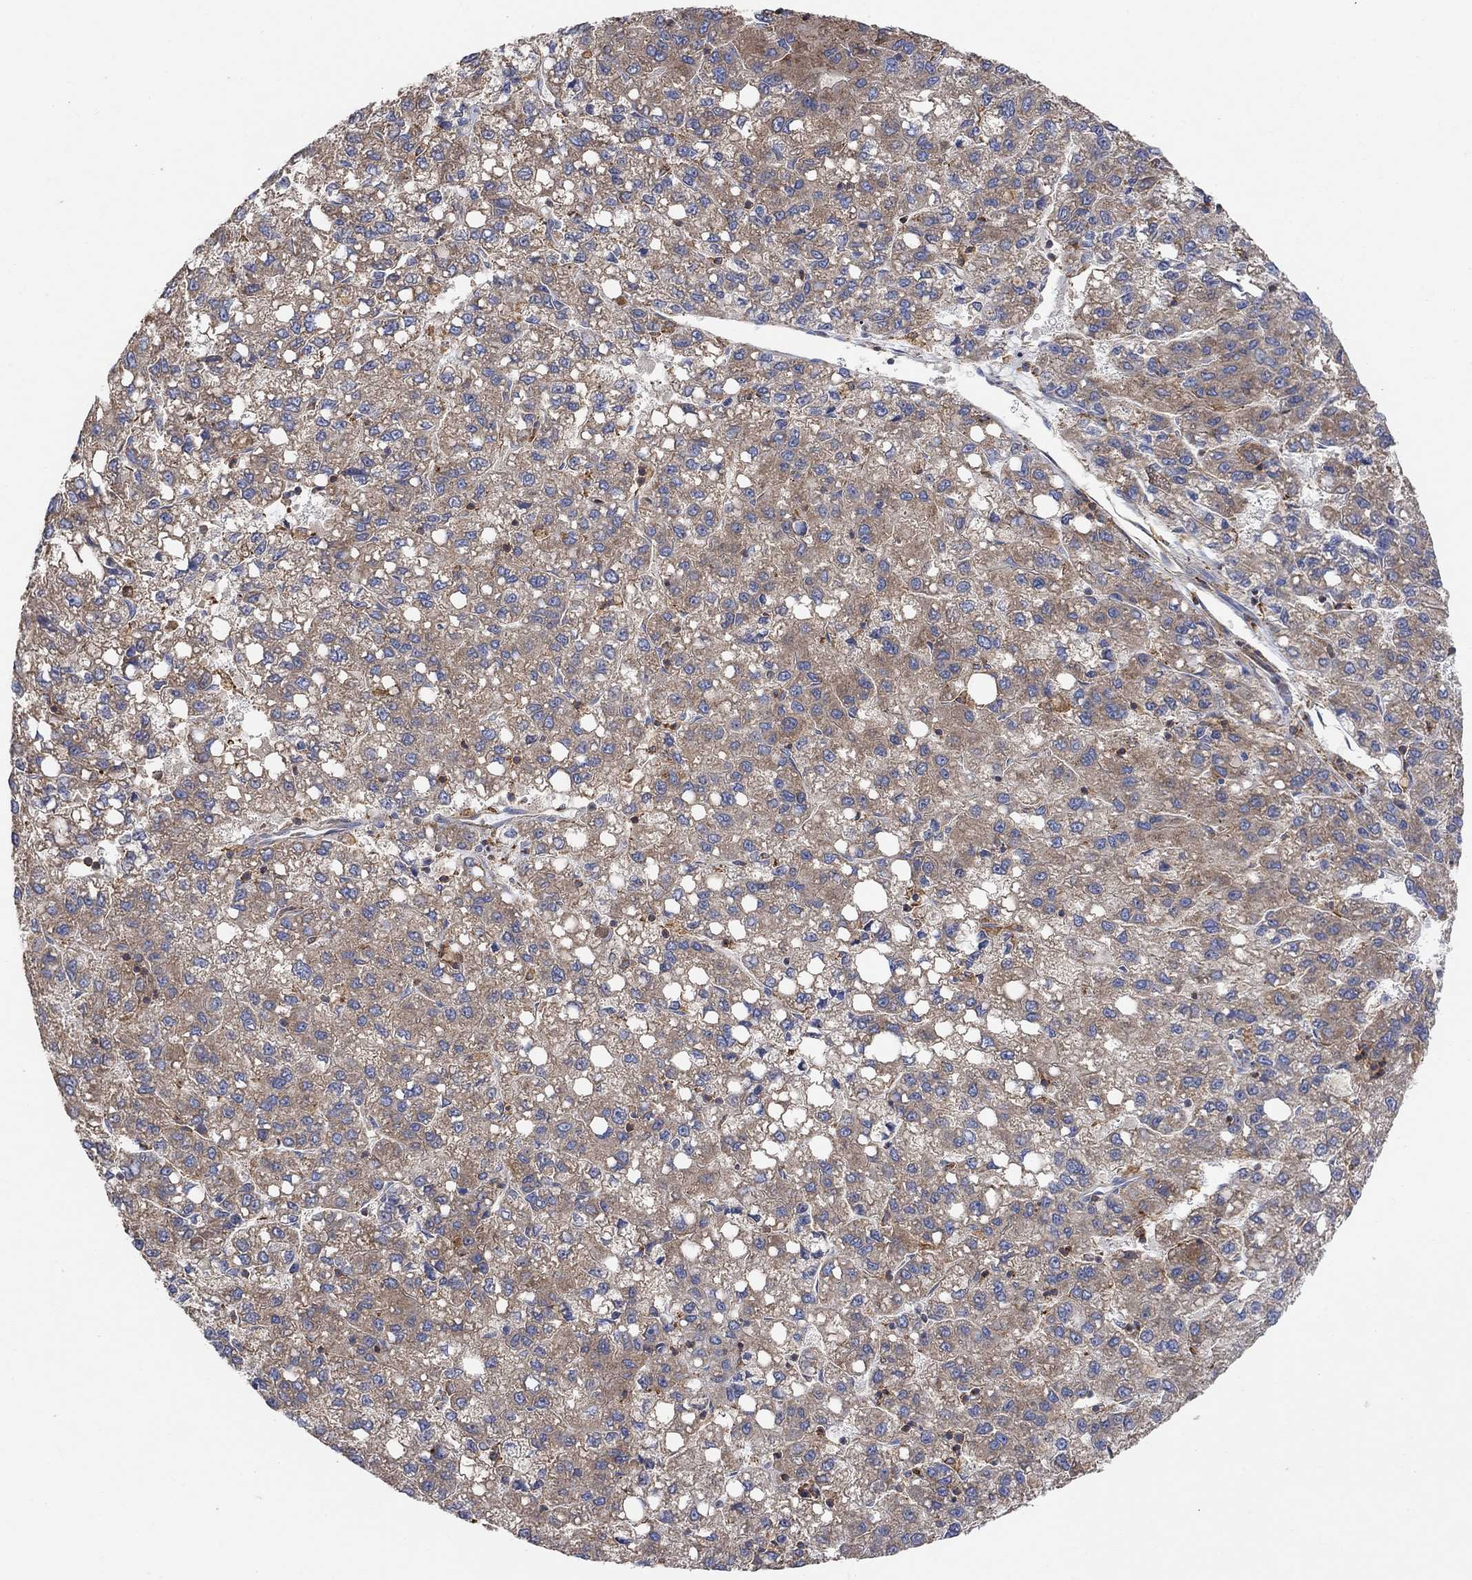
{"staining": {"intensity": "moderate", "quantity": ">75%", "location": "cytoplasmic/membranous"}, "tissue": "liver cancer", "cell_type": "Tumor cells", "image_type": "cancer", "snomed": [{"axis": "morphology", "description": "Carcinoma, Hepatocellular, NOS"}, {"axis": "topography", "description": "Liver"}], "caption": "Protein analysis of hepatocellular carcinoma (liver) tissue shows moderate cytoplasmic/membranous expression in approximately >75% of tumor cells.", "gene": "BLOC1S3", "patient": {"sex": "female", "age": 82}}